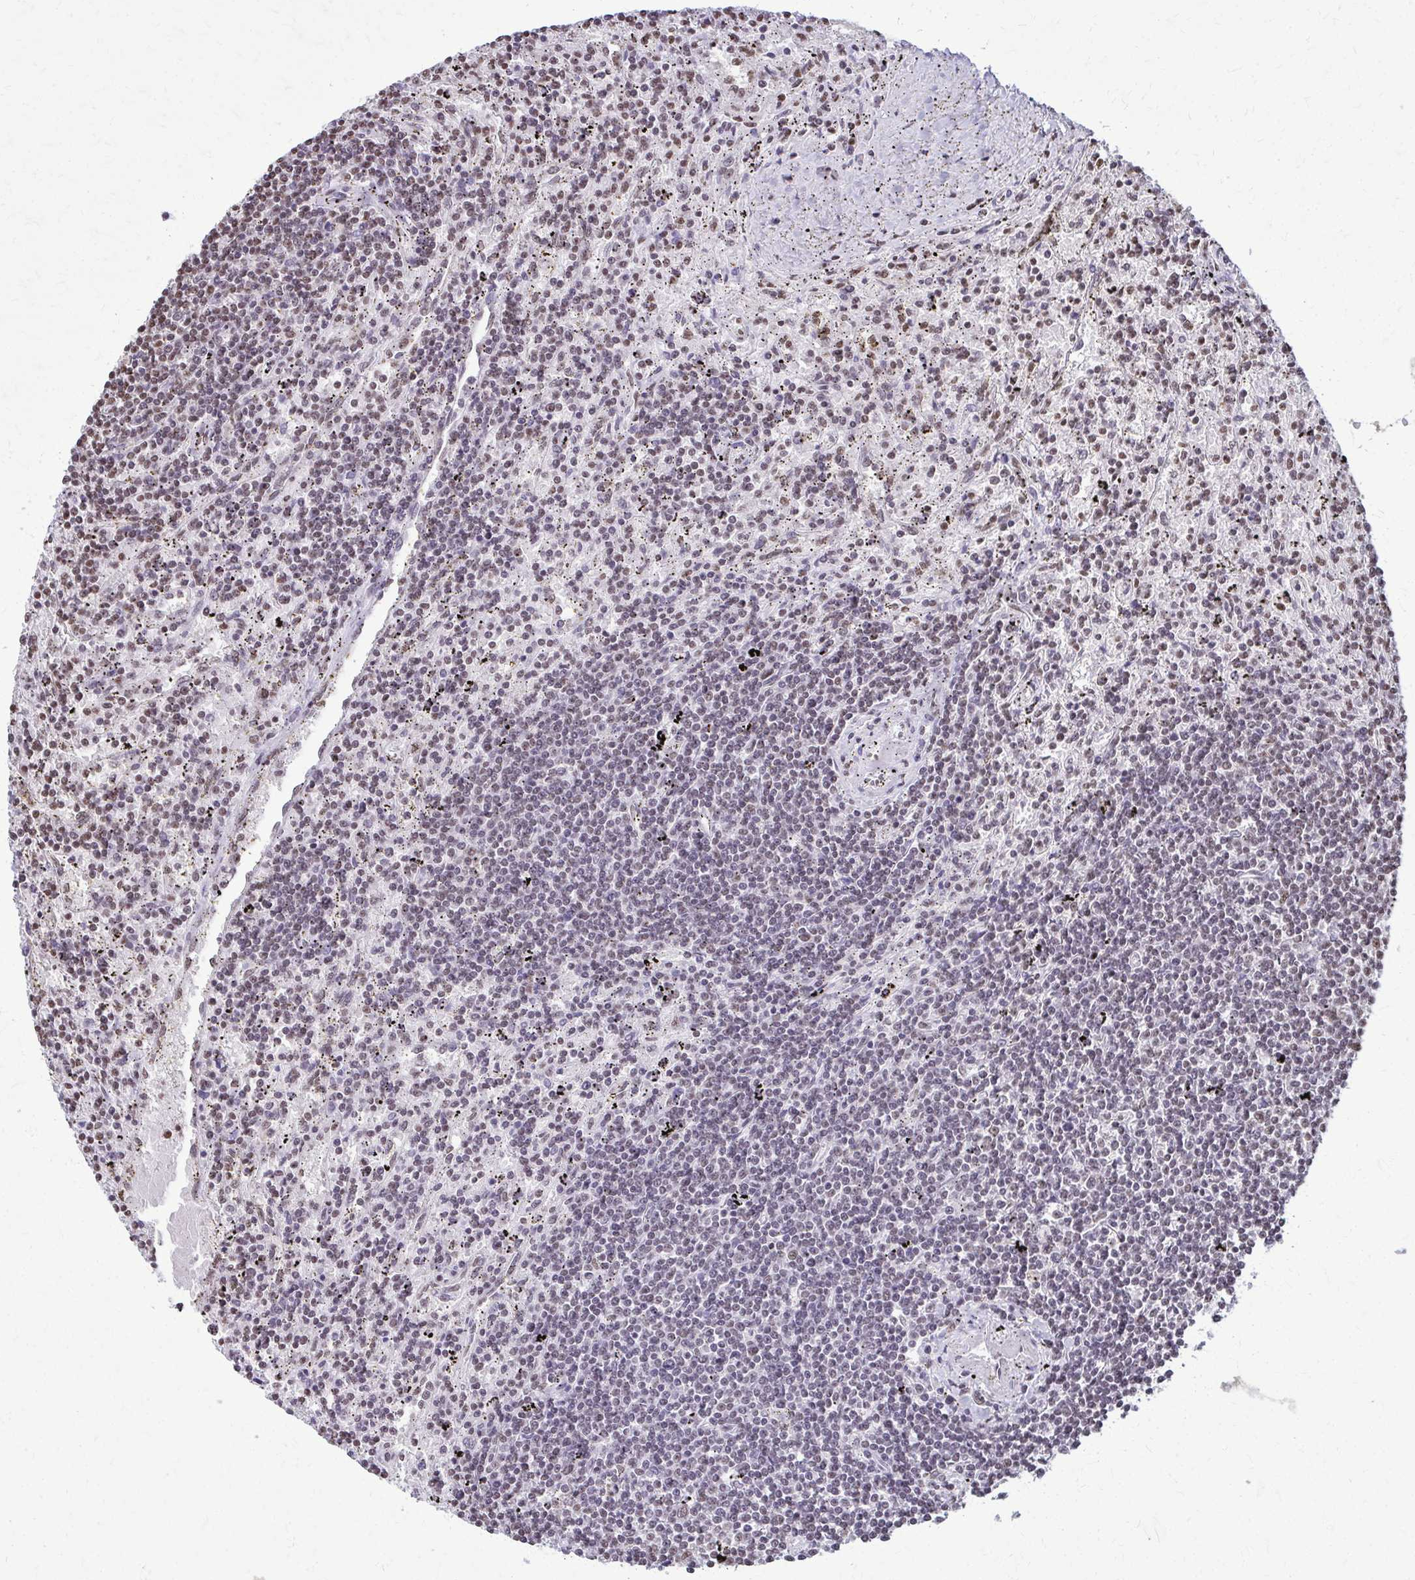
{"staining": {"intensity": "weak", "quantity": "25%-75%", "location": "nuclear"}, "tissue": "lymphoma", "cell_type": "Tumor cells", "image_type": "cancer", "snomed": [{"axis": "morphology", "description": "Malignant lymphoma, non-Hodgkin's type, Low grade"}, {"axis": "topography", "description": "Spleen"}], "caption": "Weak nuclear positivity is appreciated in approximately 25%-75% of tumor cells in lymphoma. (DAB IHC, brown staining for protein, blue staining for nuclei).", "gene": "SNRPA", "patient": {"sex": "male", "age": 76}}